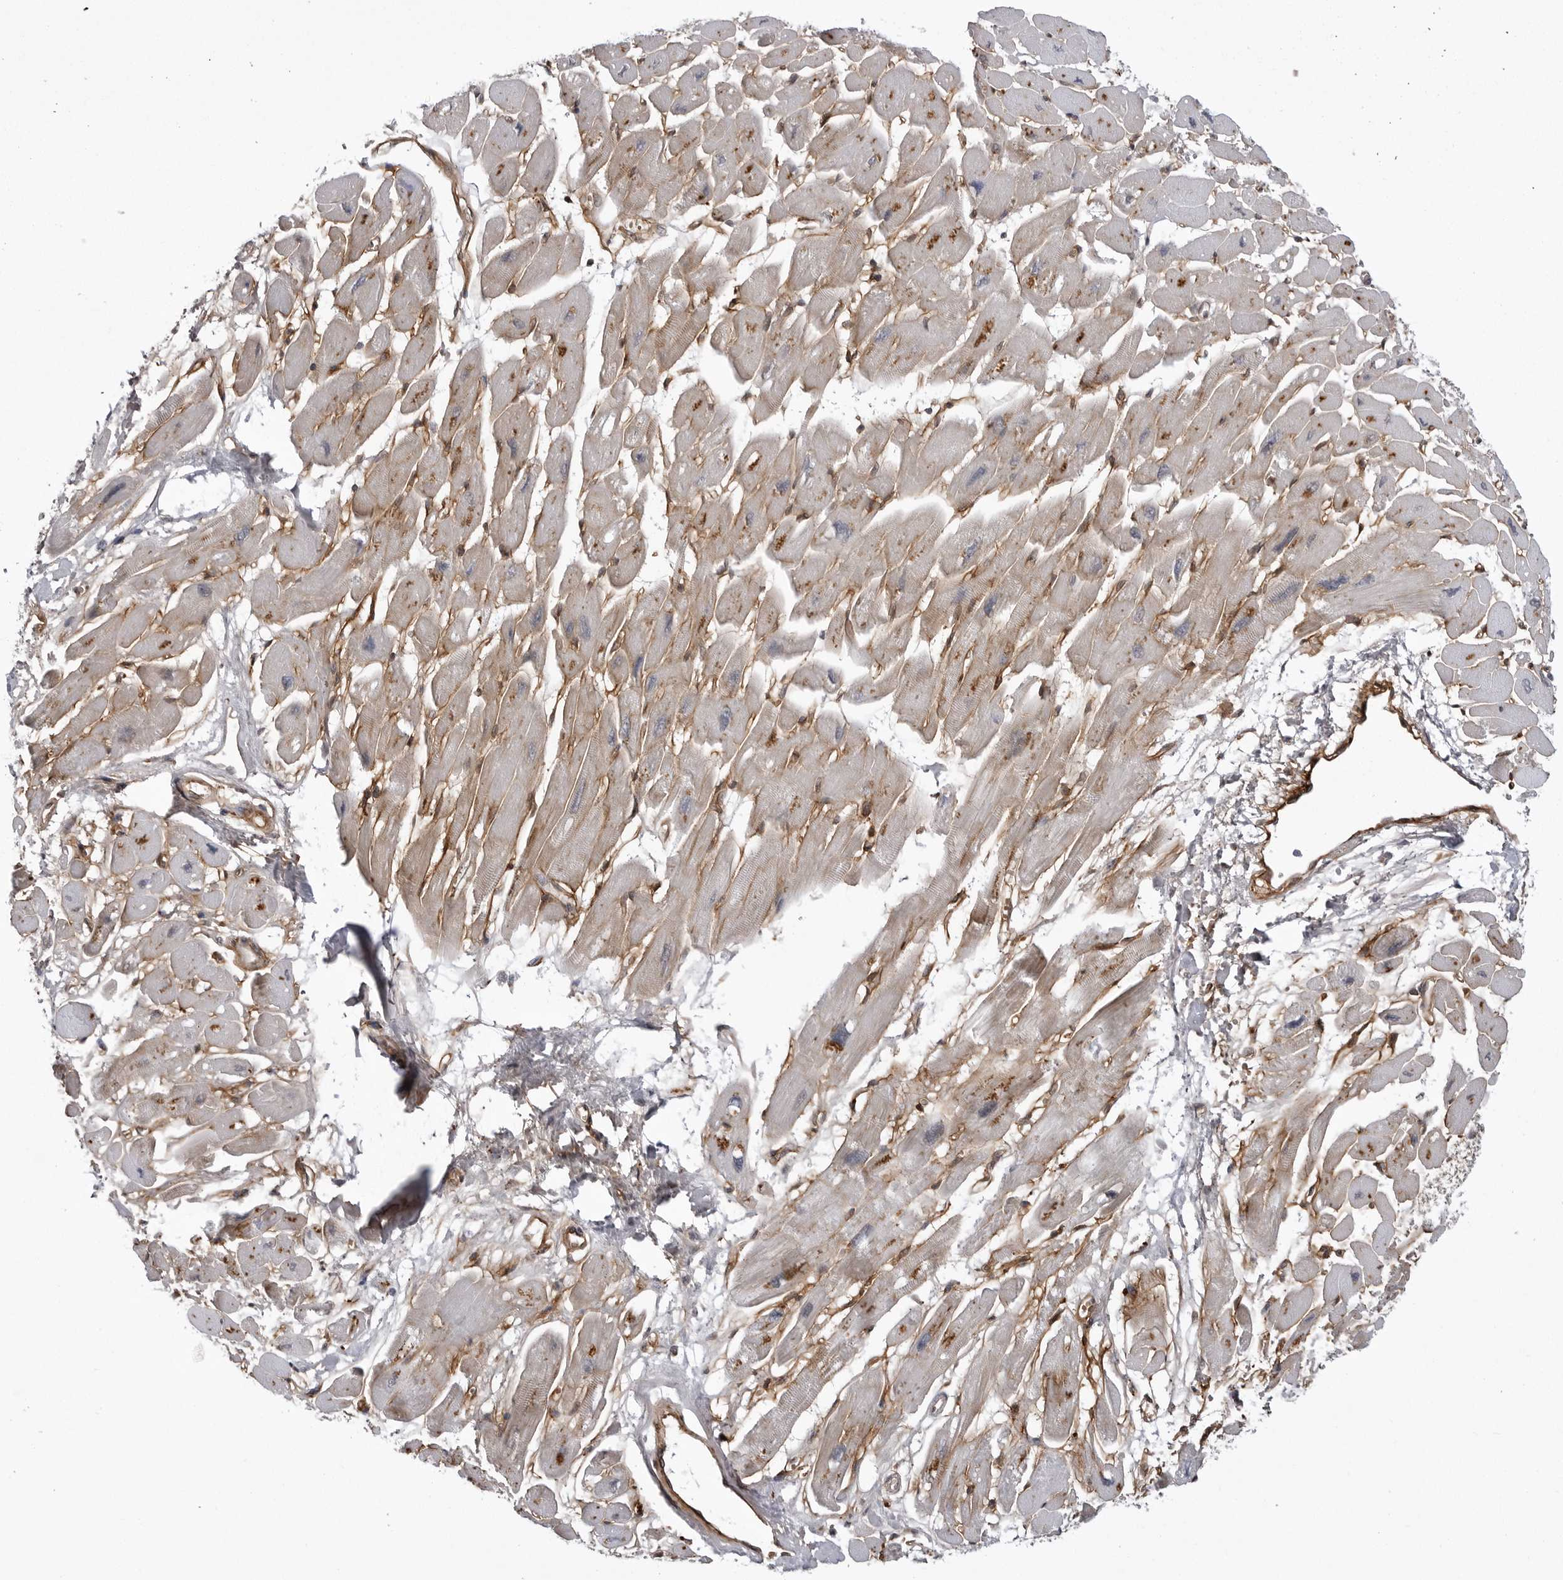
{"staining": {"intensity": "moderate", "quantity": ">75%", "location": "cytoplasmic/membranous"}, "tissue": "heart muscle", "cell_type": "Cardiomyocytes", "image_type": "normal", "snomed": [{"axis": "morphology", "description": "Normal tissue, NOS"}, {"axis": "topography", "description": "Heart"}], "caption": "Cardiomyocytes display moderate cytoplasmic/membranous expression in approximately >75% of cells in normal heart muscle.", "gene": "ARL5A", "patient": {"sex": "female", "age": 54}}